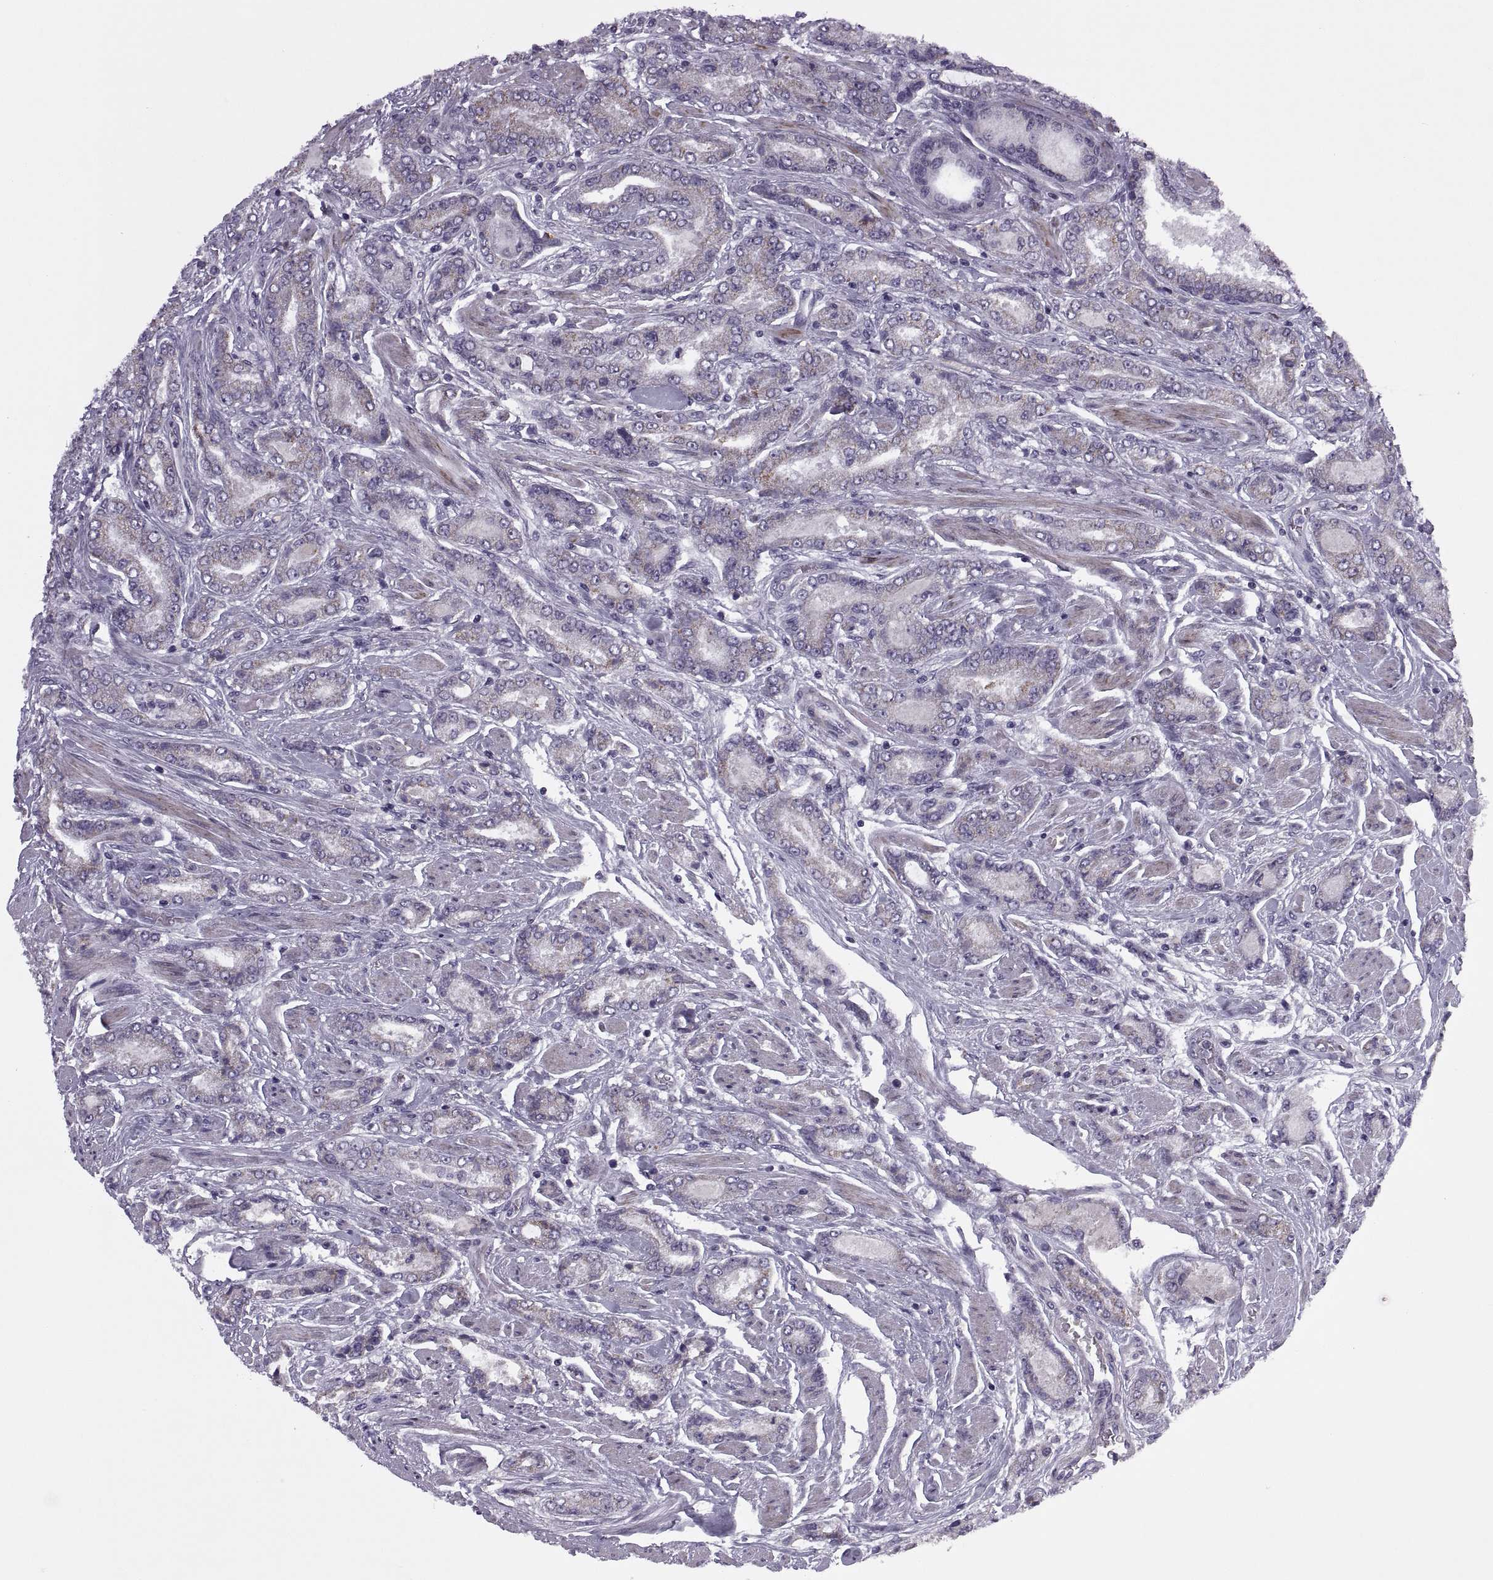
{"staining": {"intensity": "weak", "quantity": ">75%", "location": "cytoplasmic/membranous"}, "tissue": "prostate cancer", "cell_type": "Tumor cells", "image_type": "cancer", "snomed": [{"axis": "morphology", "description": "Adenocarcinoma, NOS"}, {"axis": "topography", "description": "Prostate"}], "caption": "Immunohistochemistry (IHC) of human prostate adenocarcinoma demonstrates low levels of weak cytoplasmic/membranous expression in about >75% of tumor cells.", "gene": "RIPK4", "patient": {"sex": "male", "age": 64}}